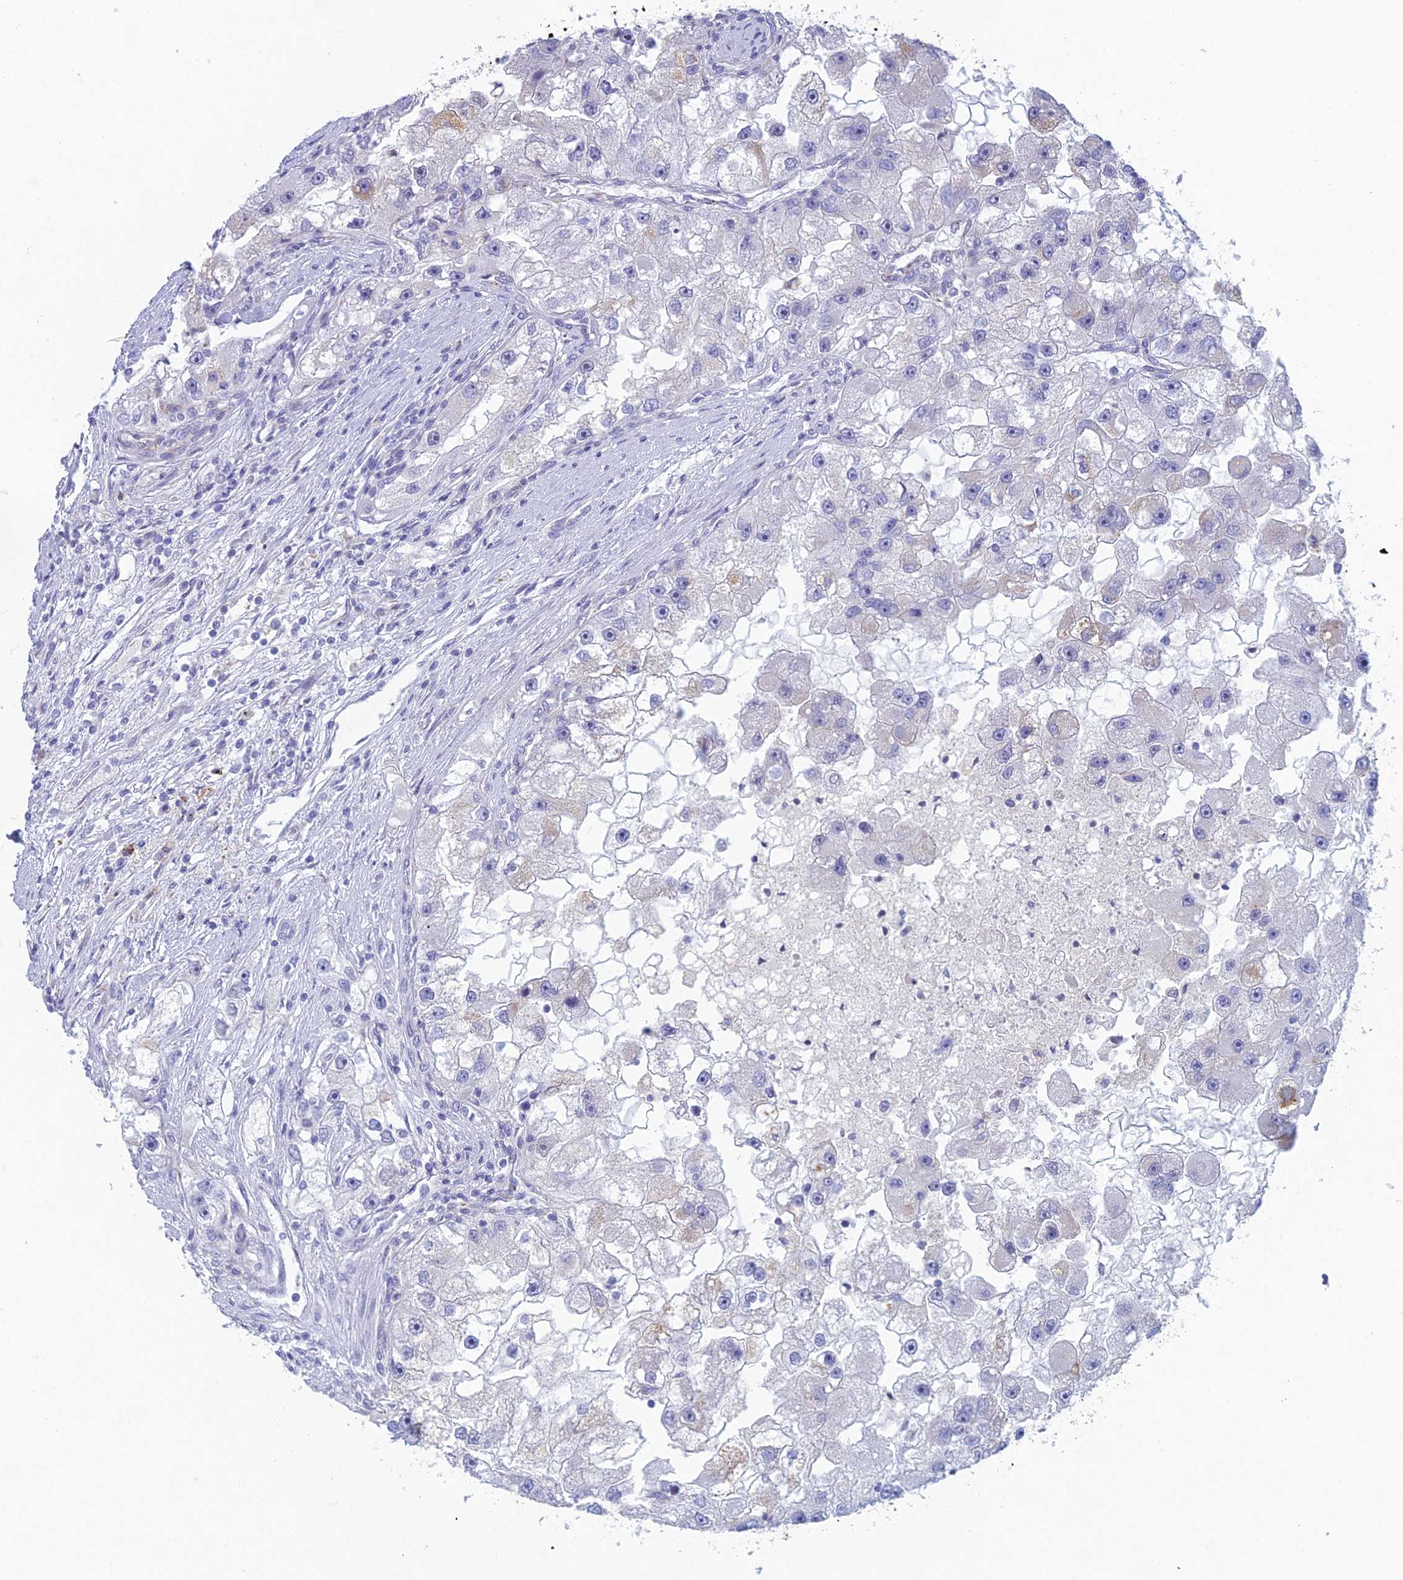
{"staining": {"intensity": "negative", "quantity": "none", "location": "none"}, "tissue": "renal cancer", "cell_type": "Tumor cells", "image_type": "cancer", "snomed": [{"axis": "morphology", "description": "Adenocarcinoma, NOS"}, {"axis": "topography", "description": "Kidney"}], "caption": "Renal cancer (adenocarcinoma) was stained to show a protein in brown. There is no significant positivity in tumor cells.", "gene": "FERD3L", "patient": {"sex": "male", "age": 63}}